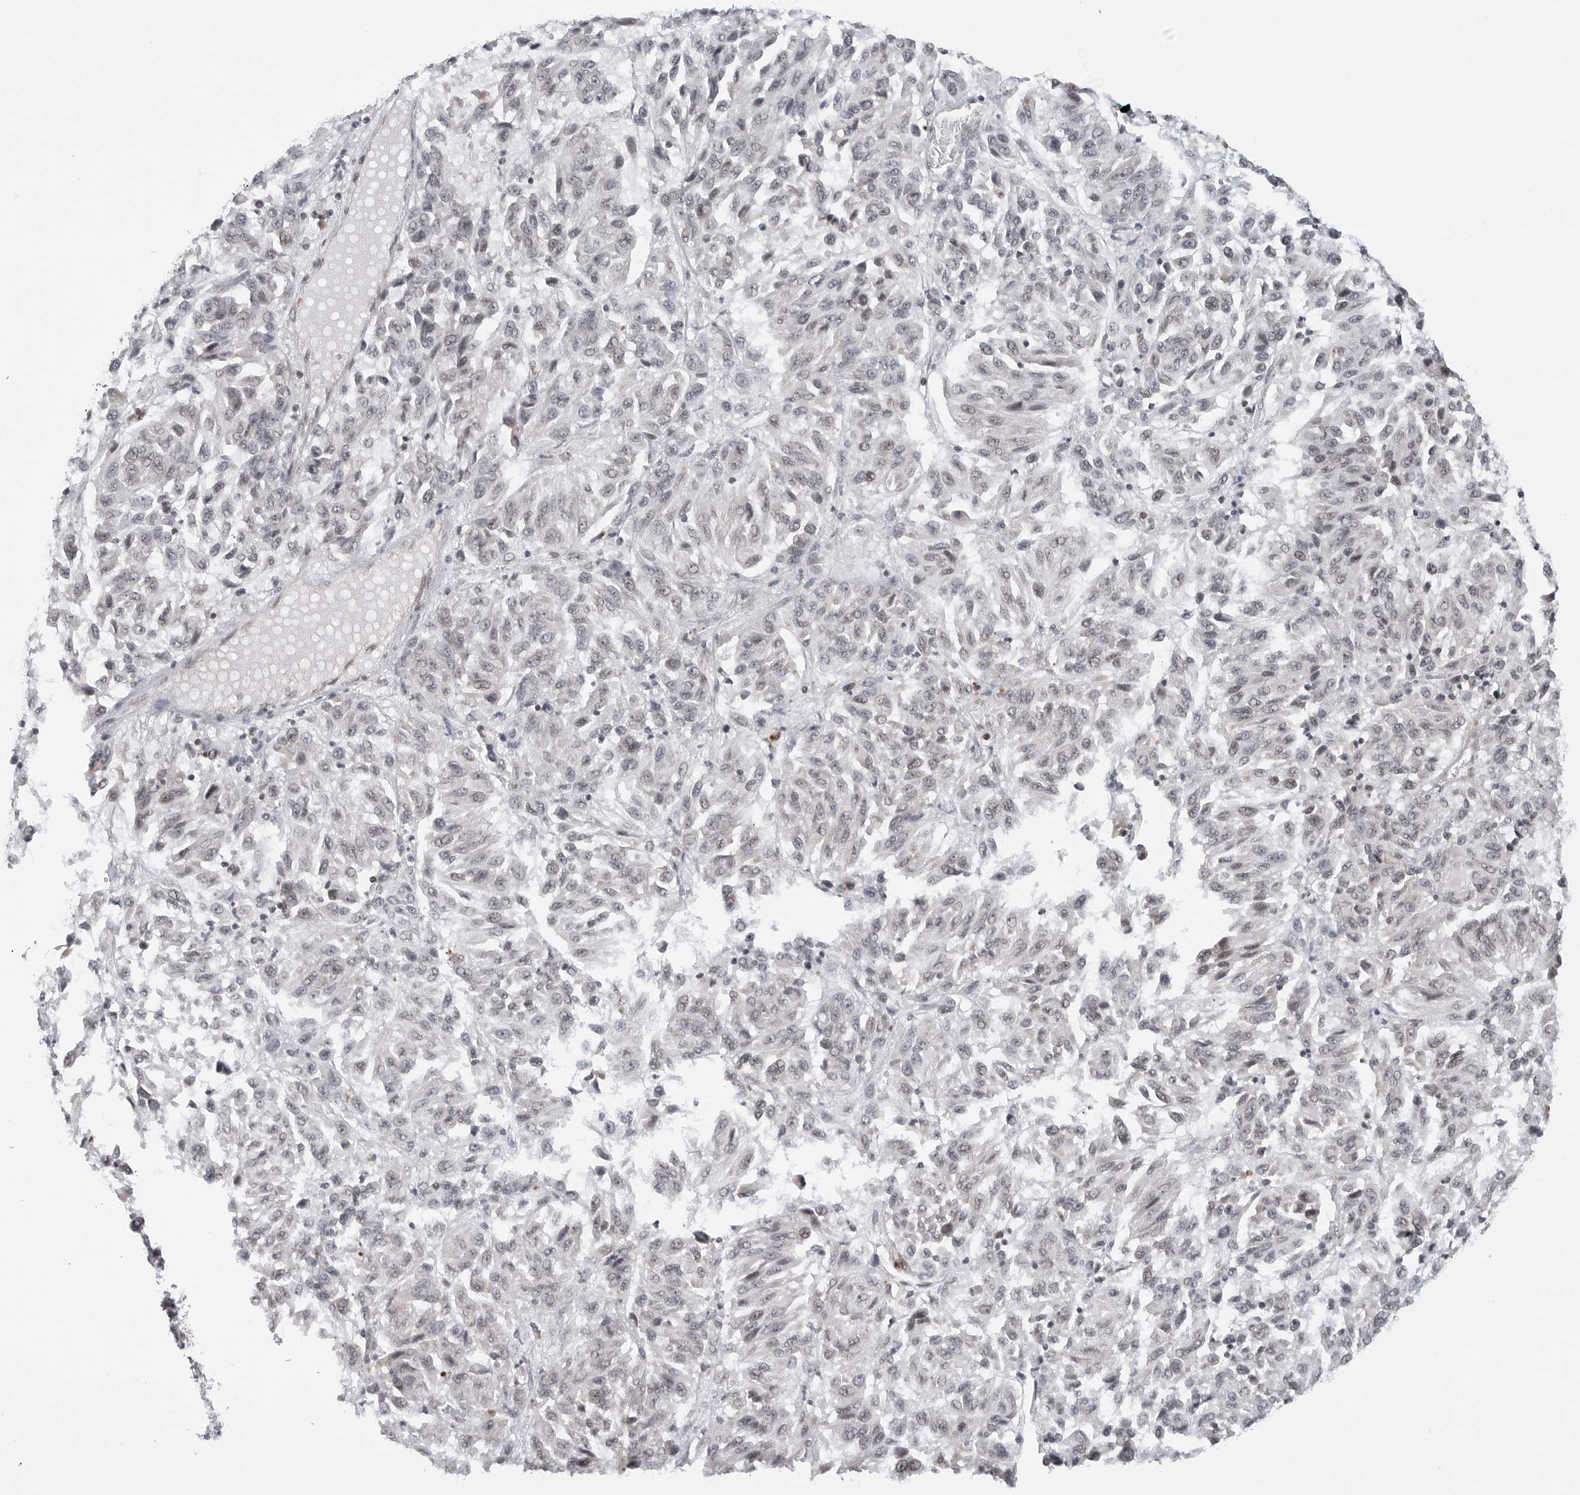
{"staining": {"intensity": "negative", "quantity": "none", "location": "none"}, "tissue": "melanoma", "cell_type": "Tumor cells", "image_type": "cancer", "snomed": [{"axis": "morphology", "description": "Malignant melanoma, NOS"}, {"axis": "topography", "description": "Skin"}], "caption": "Tumor cells show no significant expression in melanoma.", "gene": "C8orf33", "patient": {"sex": "female", "age": 82}}